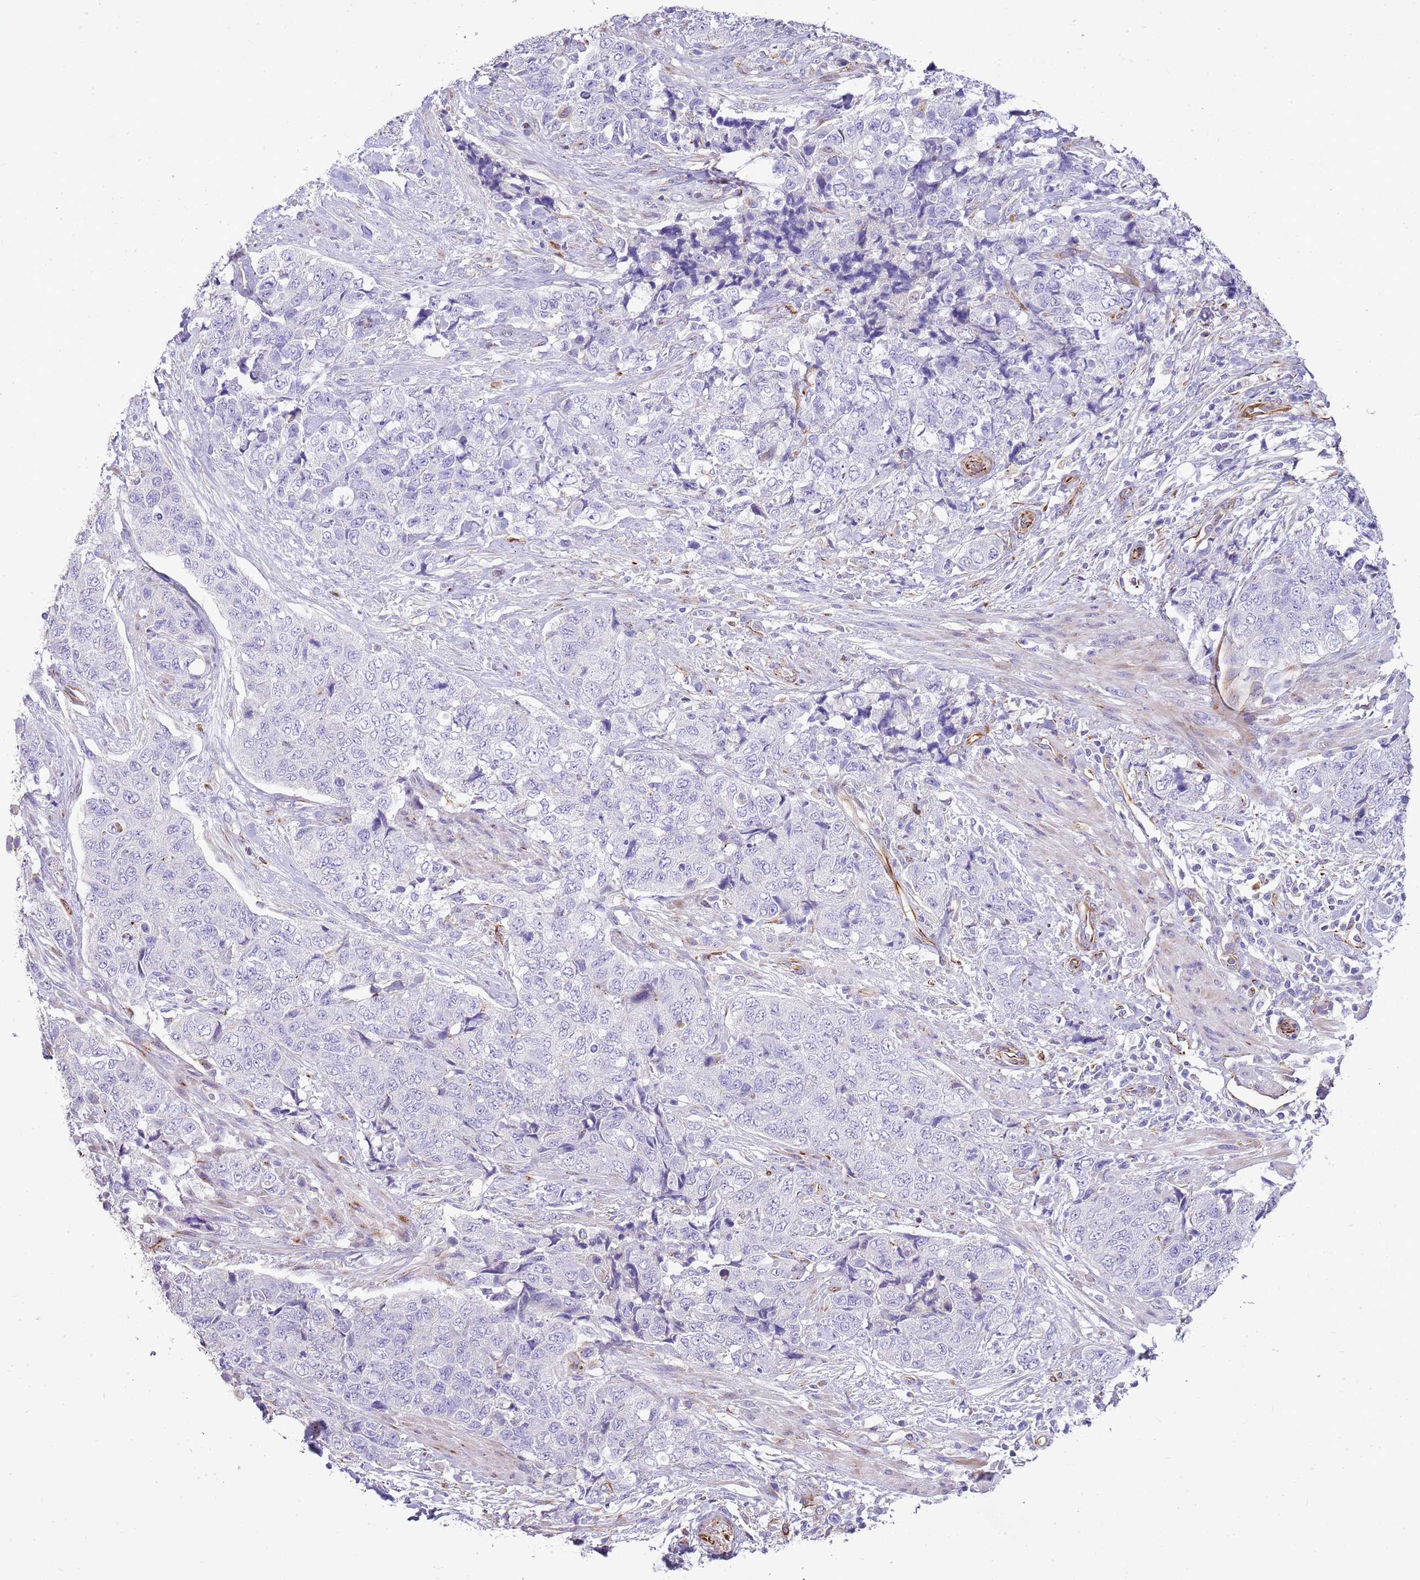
{"staining": {"intensity": "negative", "quantity": "none", "location": "none"}, "tissue": "urothelial cancer", "cell_type": "Tumor cells", "image_type": "cancer", "snomed": [{"axis": "morphology", "description": "Urothelial carcinoma, High grade"}, {"axis": "topography", "description": "Urinary bladder"}], "caption": "There is no significant expression in tumor cells of urothelial cancer.", "gene": "ZDHHC1", "patient": {"sex": "female", "age": 78}}